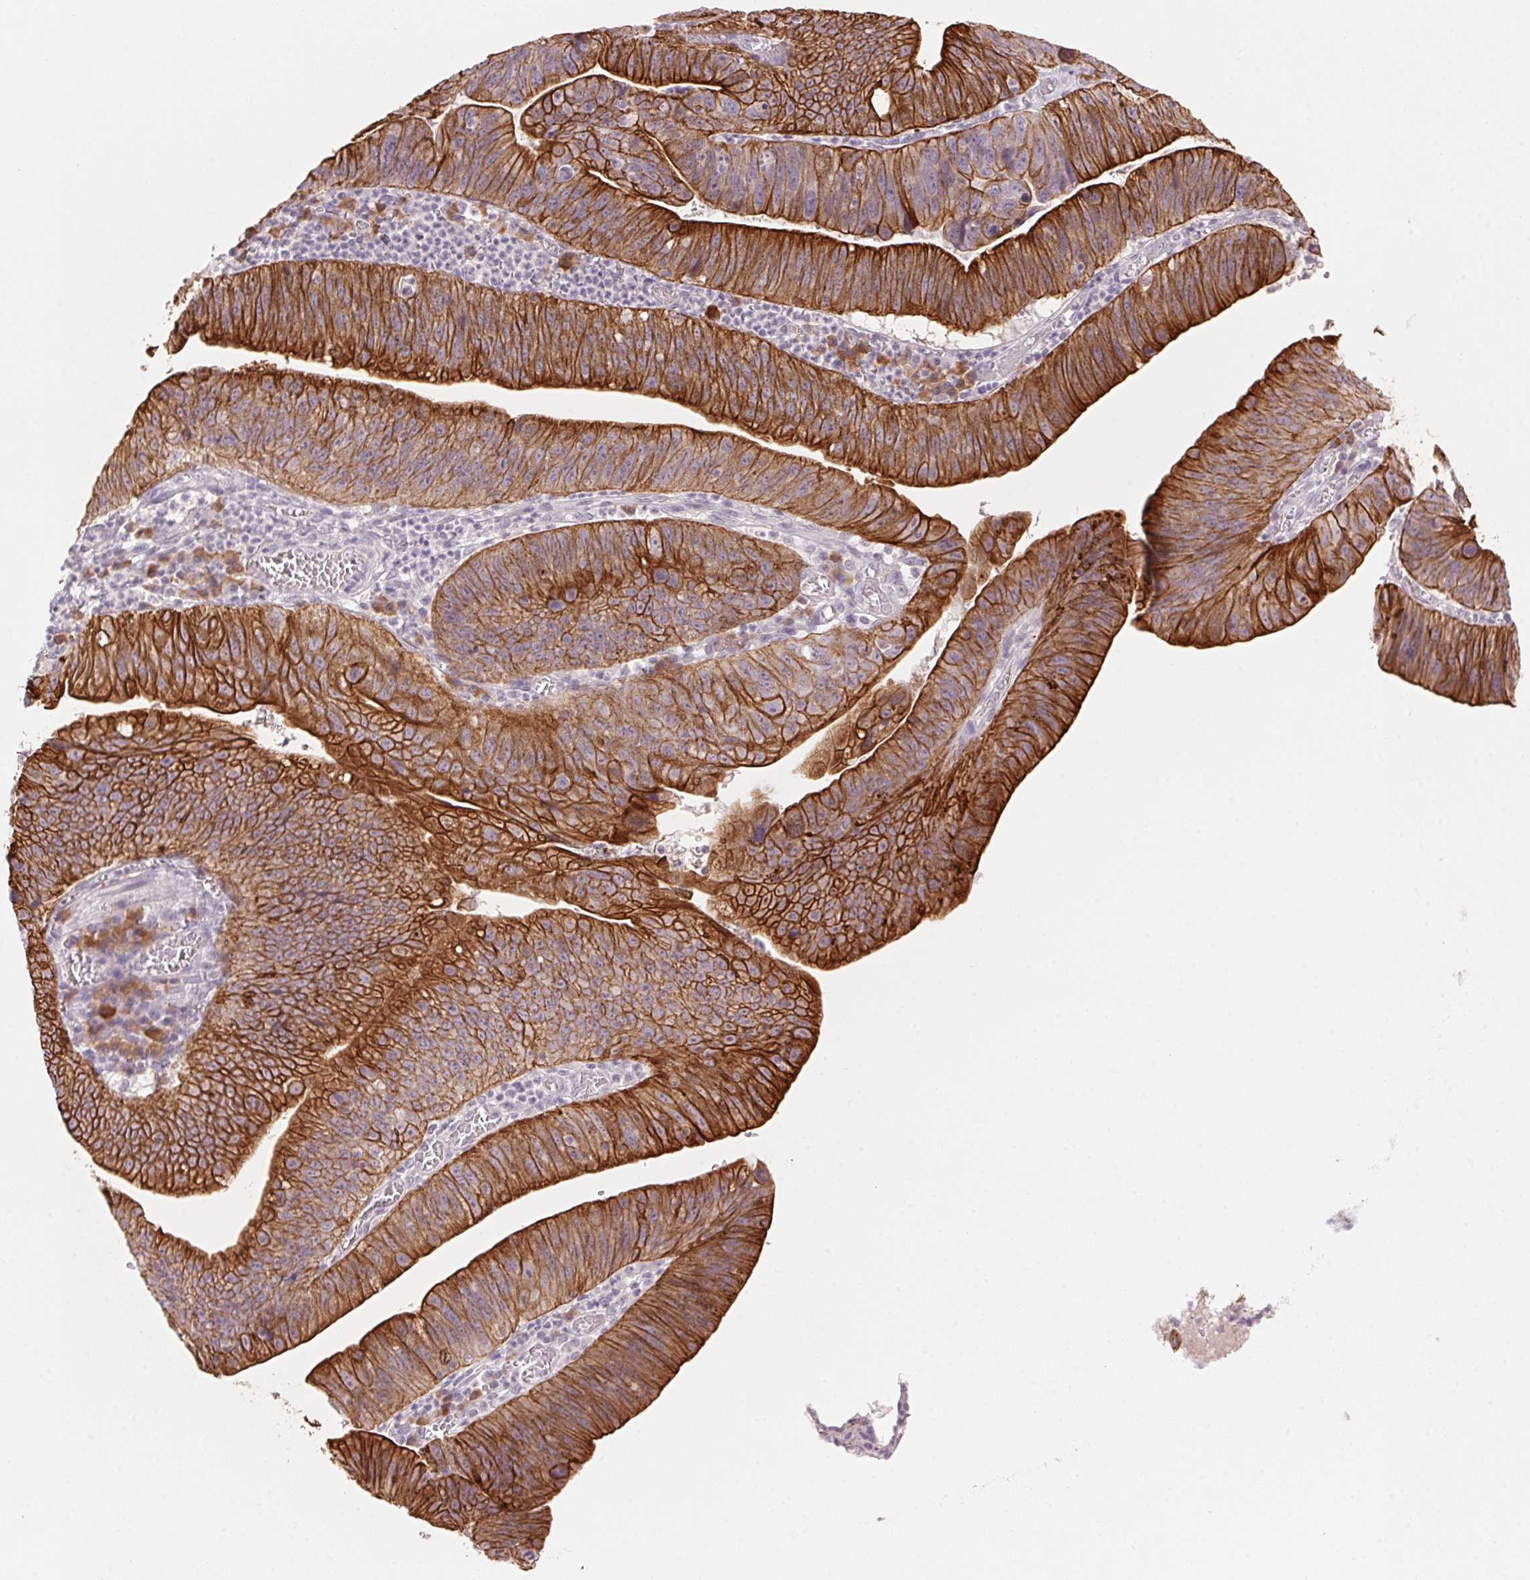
{"staining": {"intensity": "strong", "quantity": ">75%", "location": "cytoplasmic/membranous"}, "tissue": "stomach cancer", "cell_type": "Tumor cells", "image_type": "cancer", "snomed": [{"axis": "morphology", "description": "Adenocarcinoma, NOS"}, {"axis": "topography", "description": "Stomach"}], "caption": "Strong cytoplasmic/membranous positivity for a protein is seen in approximately >75% of tumor cells of stomach cancer (adenocarcinoma) using immunohistochemistry.", "gene": "SCTR", "patient": {"sex": "male", "age": 59}}